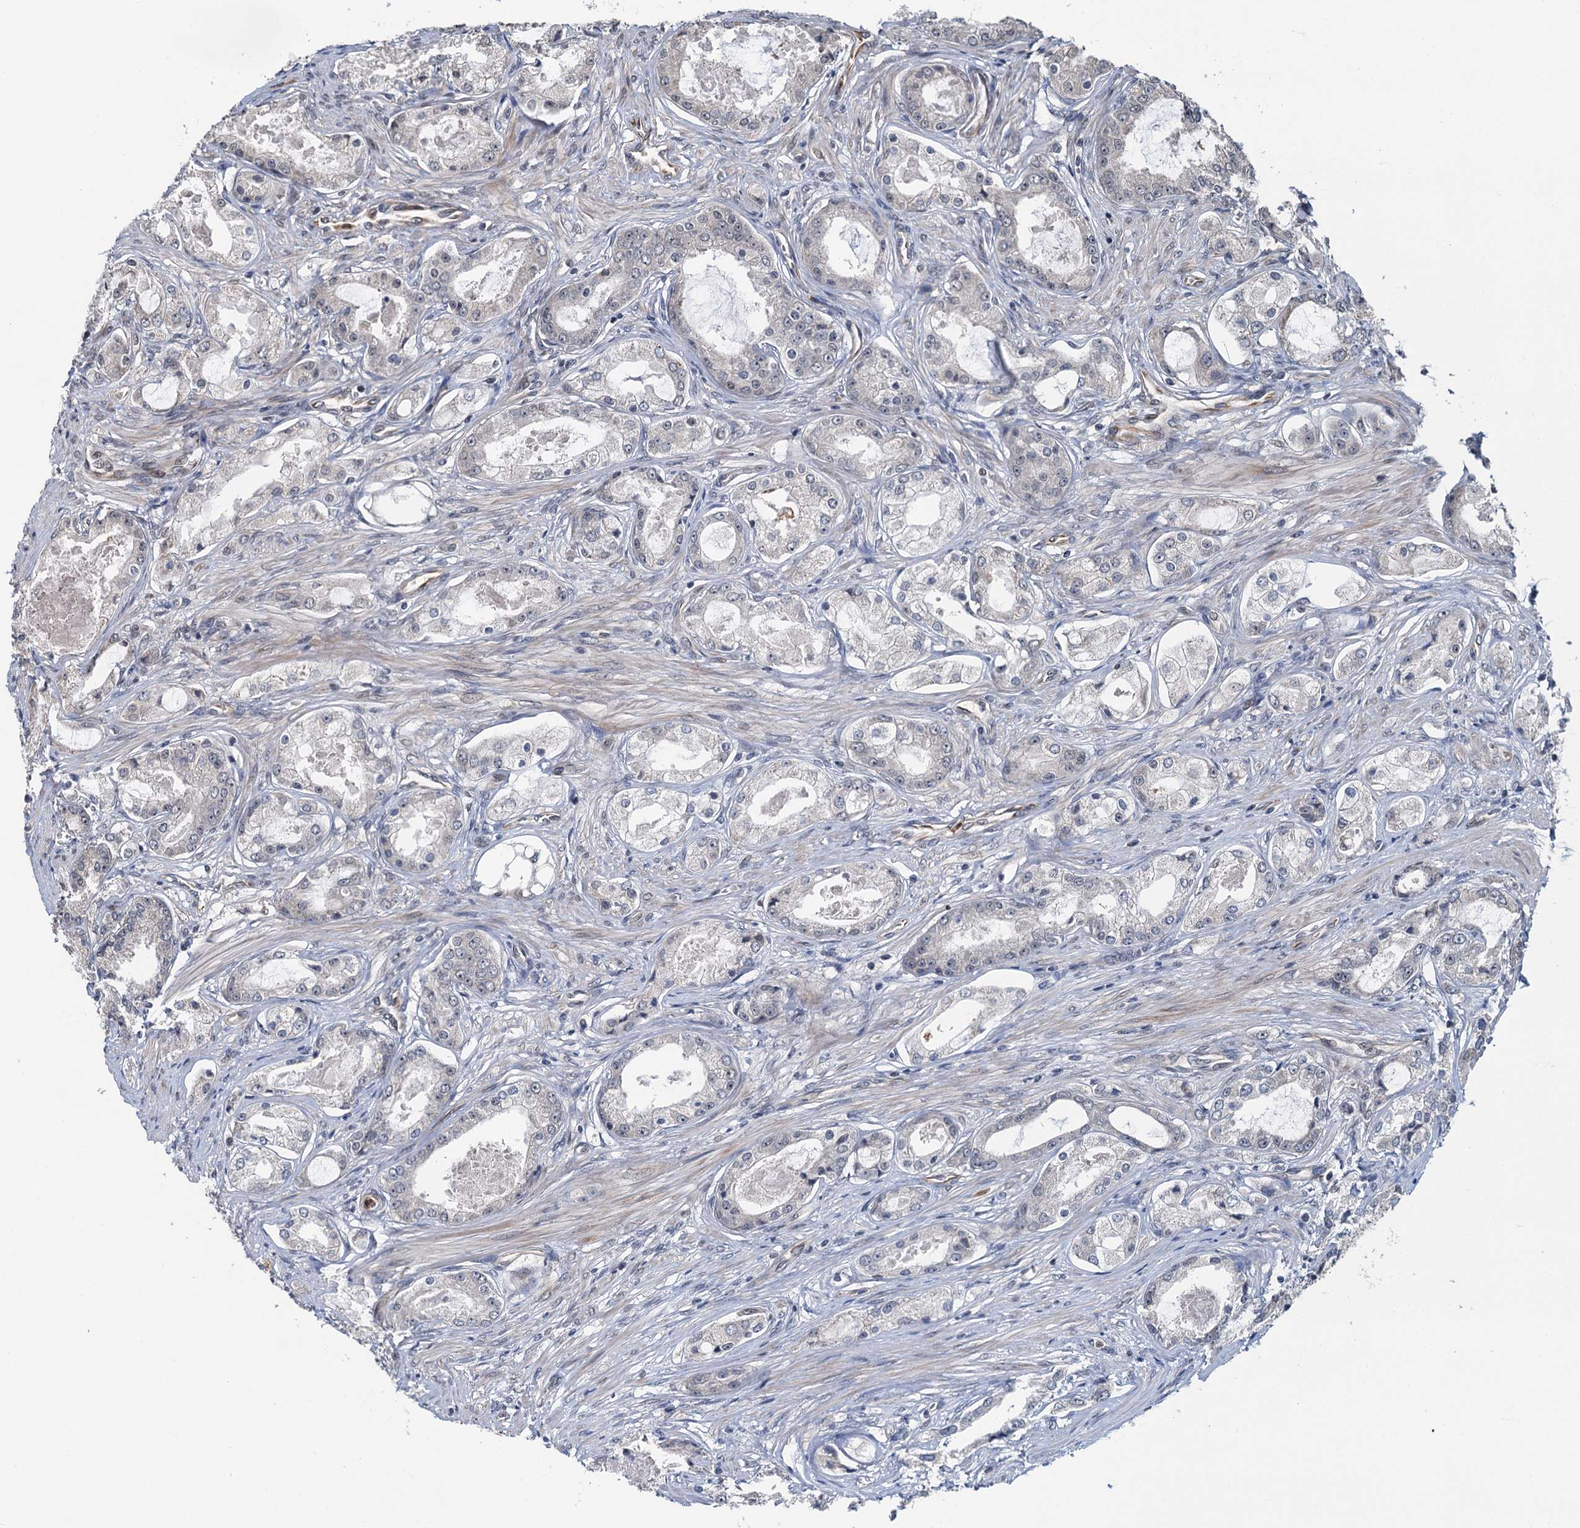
{"staining": {"intensity": "negative", "quantity": "none", "location": "none"}, "tissue": "prostate cancer", "cell_type": "Tumor cells", "image_type": "cancer", "snomed": [{"axis": "morphology", "description": "Adenocarcinoma, Low grade"}, {"axis": "topography", "description": "Prostate"}], "caption": "This is an IHC photomicrograph of prostate cancer. There is no positivity in tumor cells.", "gene": "WHAMM", "patient": {"sex": "male", "age": 68}}